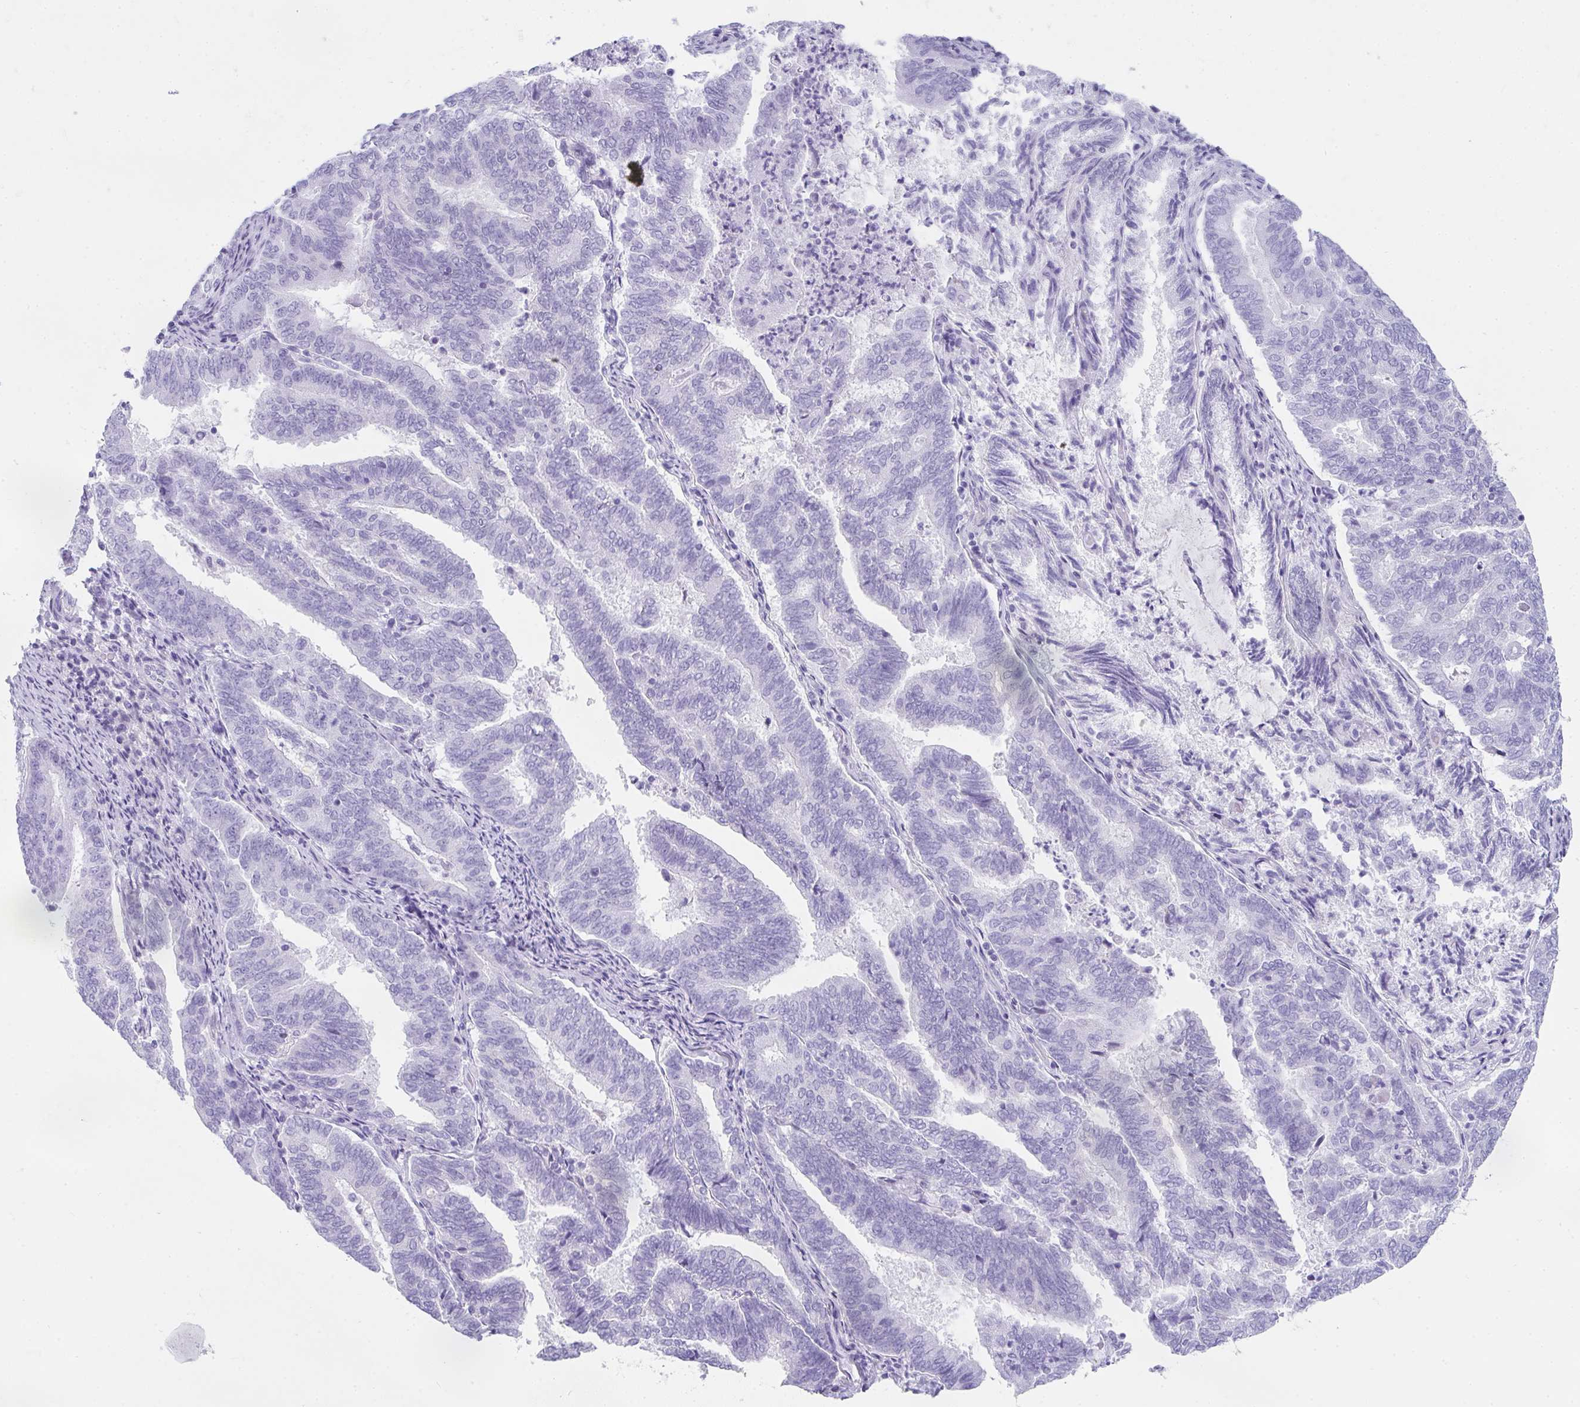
{"staining": {"intensity": "negative", "quantity": "none", "location": "none"}, "tissue": "endometrial cancer", "cell_type": "Tumor cells", "image_type": "cancer", "snomed": [{"axis": "morphology", "description": "Adenocarcinoma, NOS"}, {"axis": "topography", "description": "Endometrium"}], "caption": "High power microscopy histopathology image of an immunohistochemistry (IHC) histopathology image of endometrial cancer (adenocarcinoma), revealing no significant expression in tumor cells.", "gene": "RLF", "patient": {"sex": "female", "age": 80}}